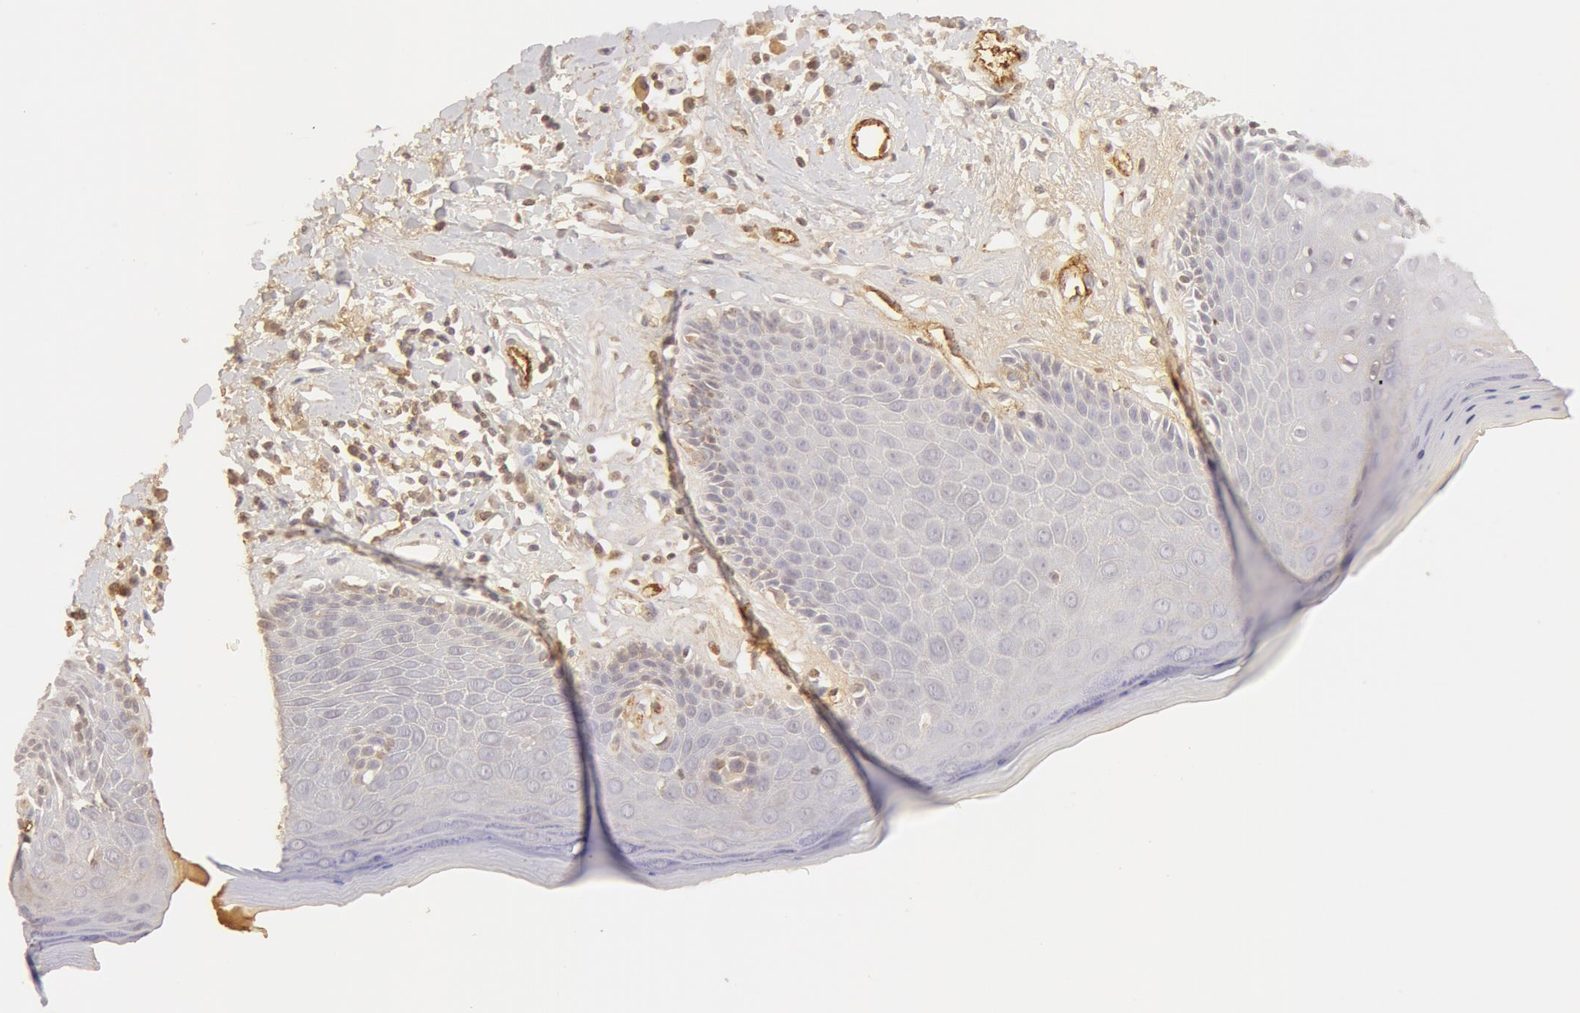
{"staining": {"intensity": "negative", "quantity": "none", "location": "none"}, "tissue": "skin", "cell_type": "Epidermal cells", "image_type": "normal", "snomed": [{"axis": "morphology", "description": "Normal tissue, NOS"}, {"axis": "topography", "description": "Skin"}, {"axis": "topography", "description": "Anal"}], "caption": "Immunohistochemical staining of benign human skin shows no significant positivity in epidermal cells. Brightfield microscopy of IHC stained with DAB (brown) and hematoxylin (blue), captured at high magnification.", "gene": "VWF", "patient": {"sex": "male", "age": 61}}